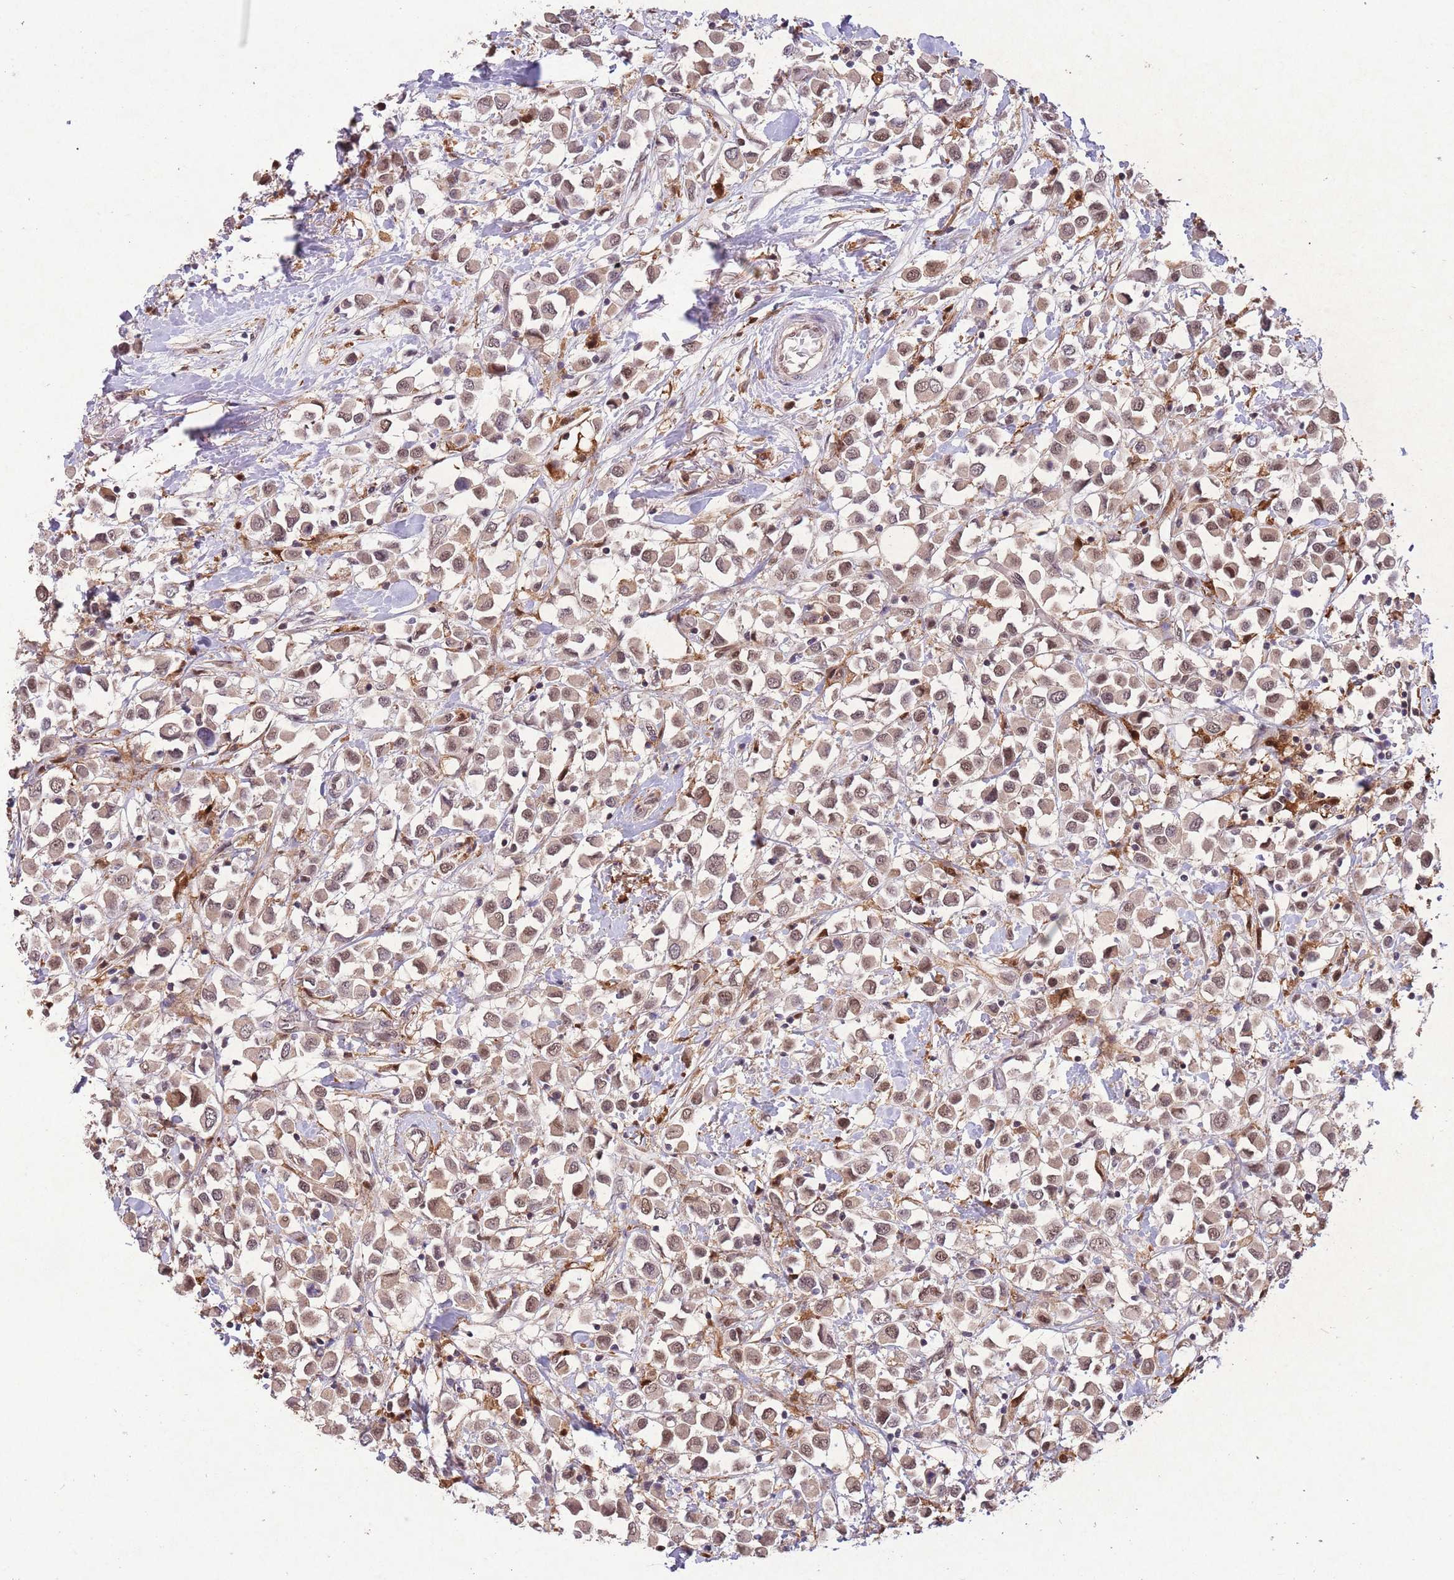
{"staining": {"intensity": "moderate", "quantity": ">75%", "location": "cytoplasmic/membranous,nuclear"}, "tissue": "breast cancer", "cell_type": "Tumor cells", "image_type": "cancer", "snomed": [{"axis": "morphology", "description": "Duct carcinoma"}, {"axis": "topography", "description": "Breast"}], "caption": "Brown immunohistochemical staining in human intraductal carcinoma (breast) exhibits moderate cytoplasmic/membranous and nuclear positivity in about >75% of tumor cells. (Brightfield microscopy of DAB IHC at high magnification).", "gene": "ZNF639", "patient": {"sex": "female", "age": 61}}